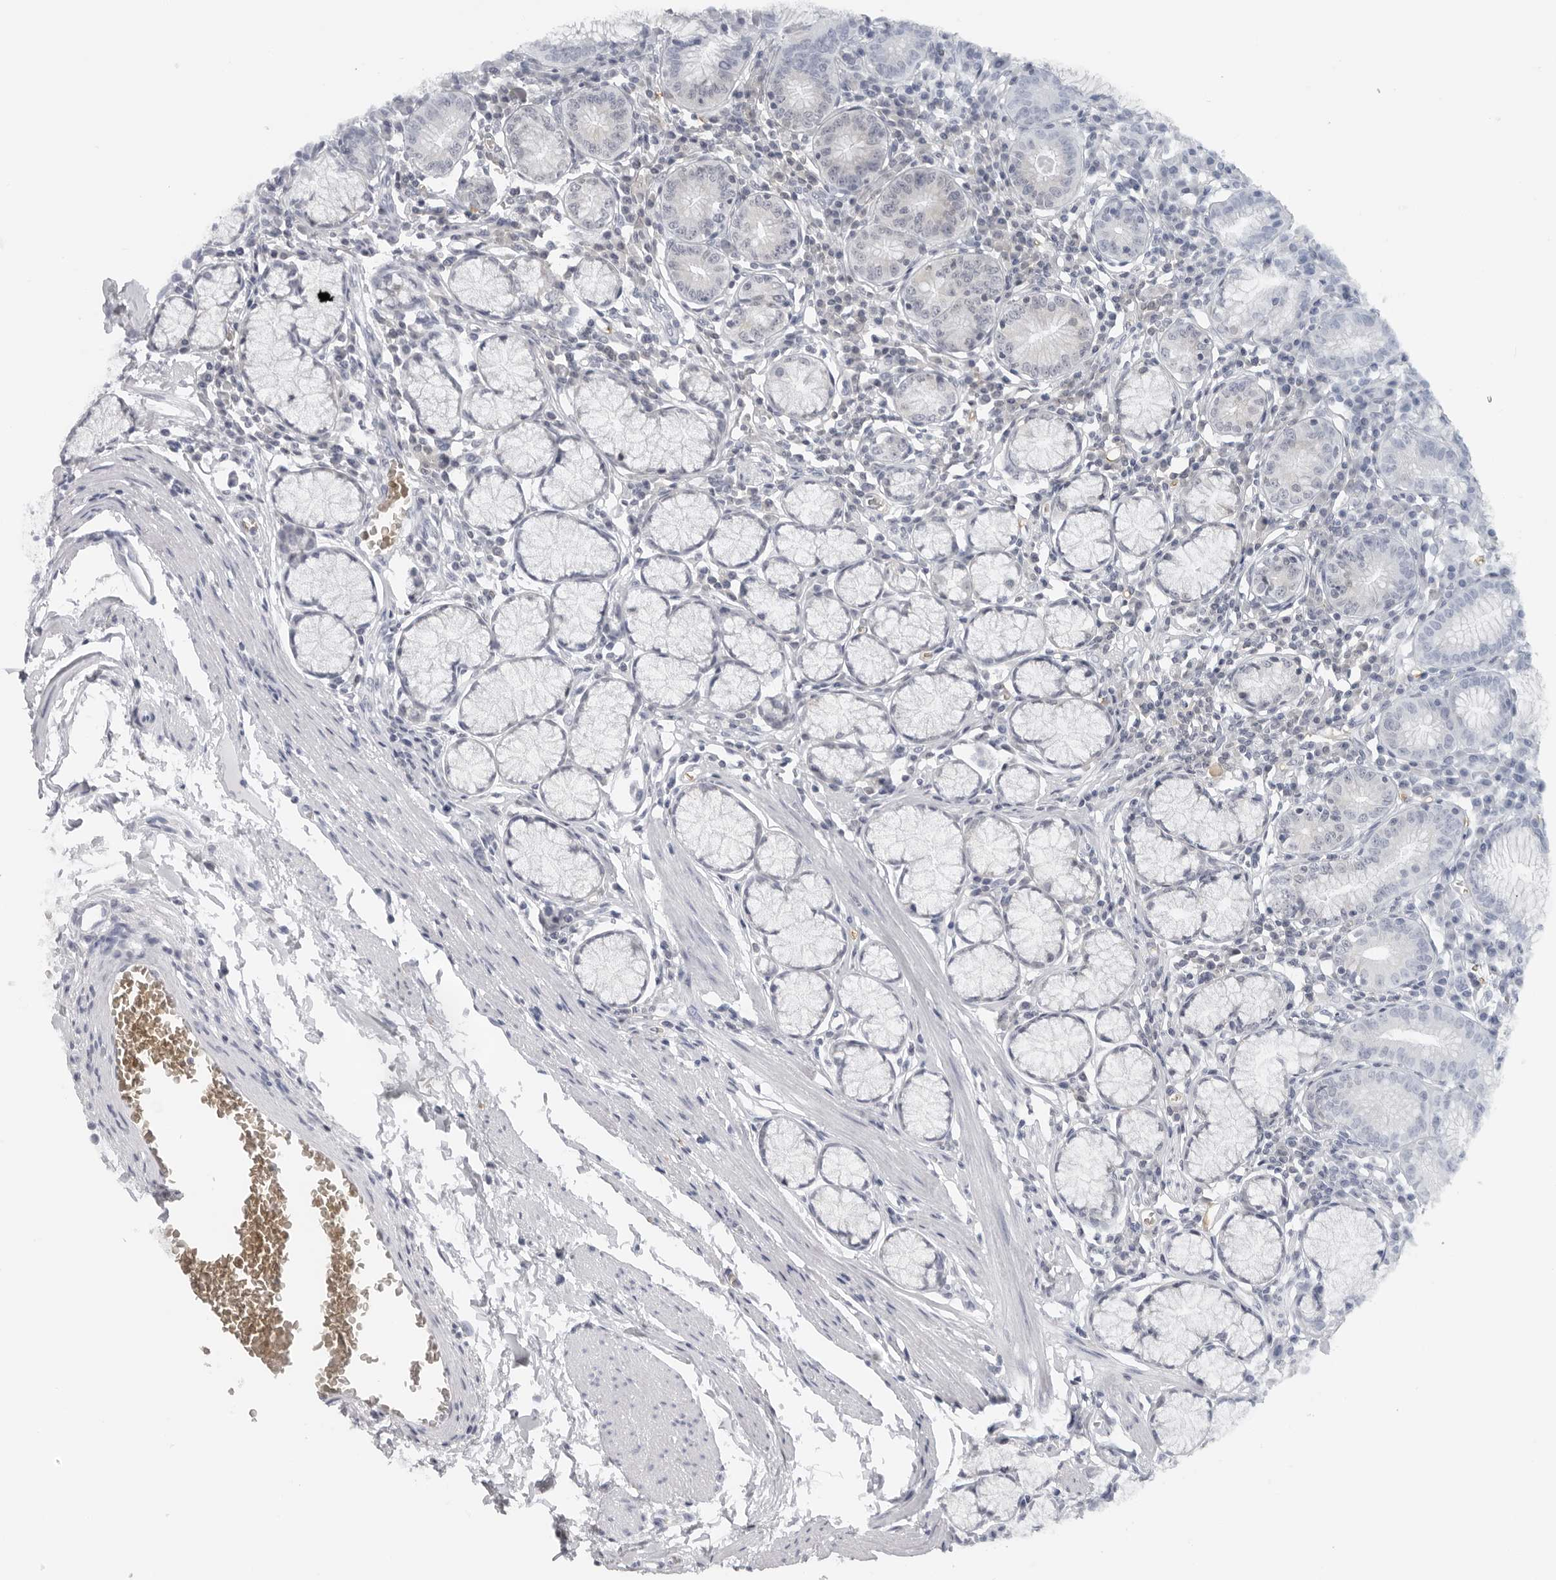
{"staining": {"intensity": "negative", "quantity": "none", "location": "none"}, "tissue": "stomach", "cell_type": "Glandular cells", "image_type": "normal", "snomed": [{"axis": "morphology", "description": "Normal tissue, NOS"}, {"axis": "topography", "description": "Stomach"}], "caption": "Immunohistochemistry photomicrograph of unremarkable stomach: stomach stained with DAB (3,3'-diaminobenzidine) demonstrates no significant protein staining in glandular cells. Nuclei are stained in blue.", "gene": "EPB41", "patient": {"sex": "male", "age": 55}}